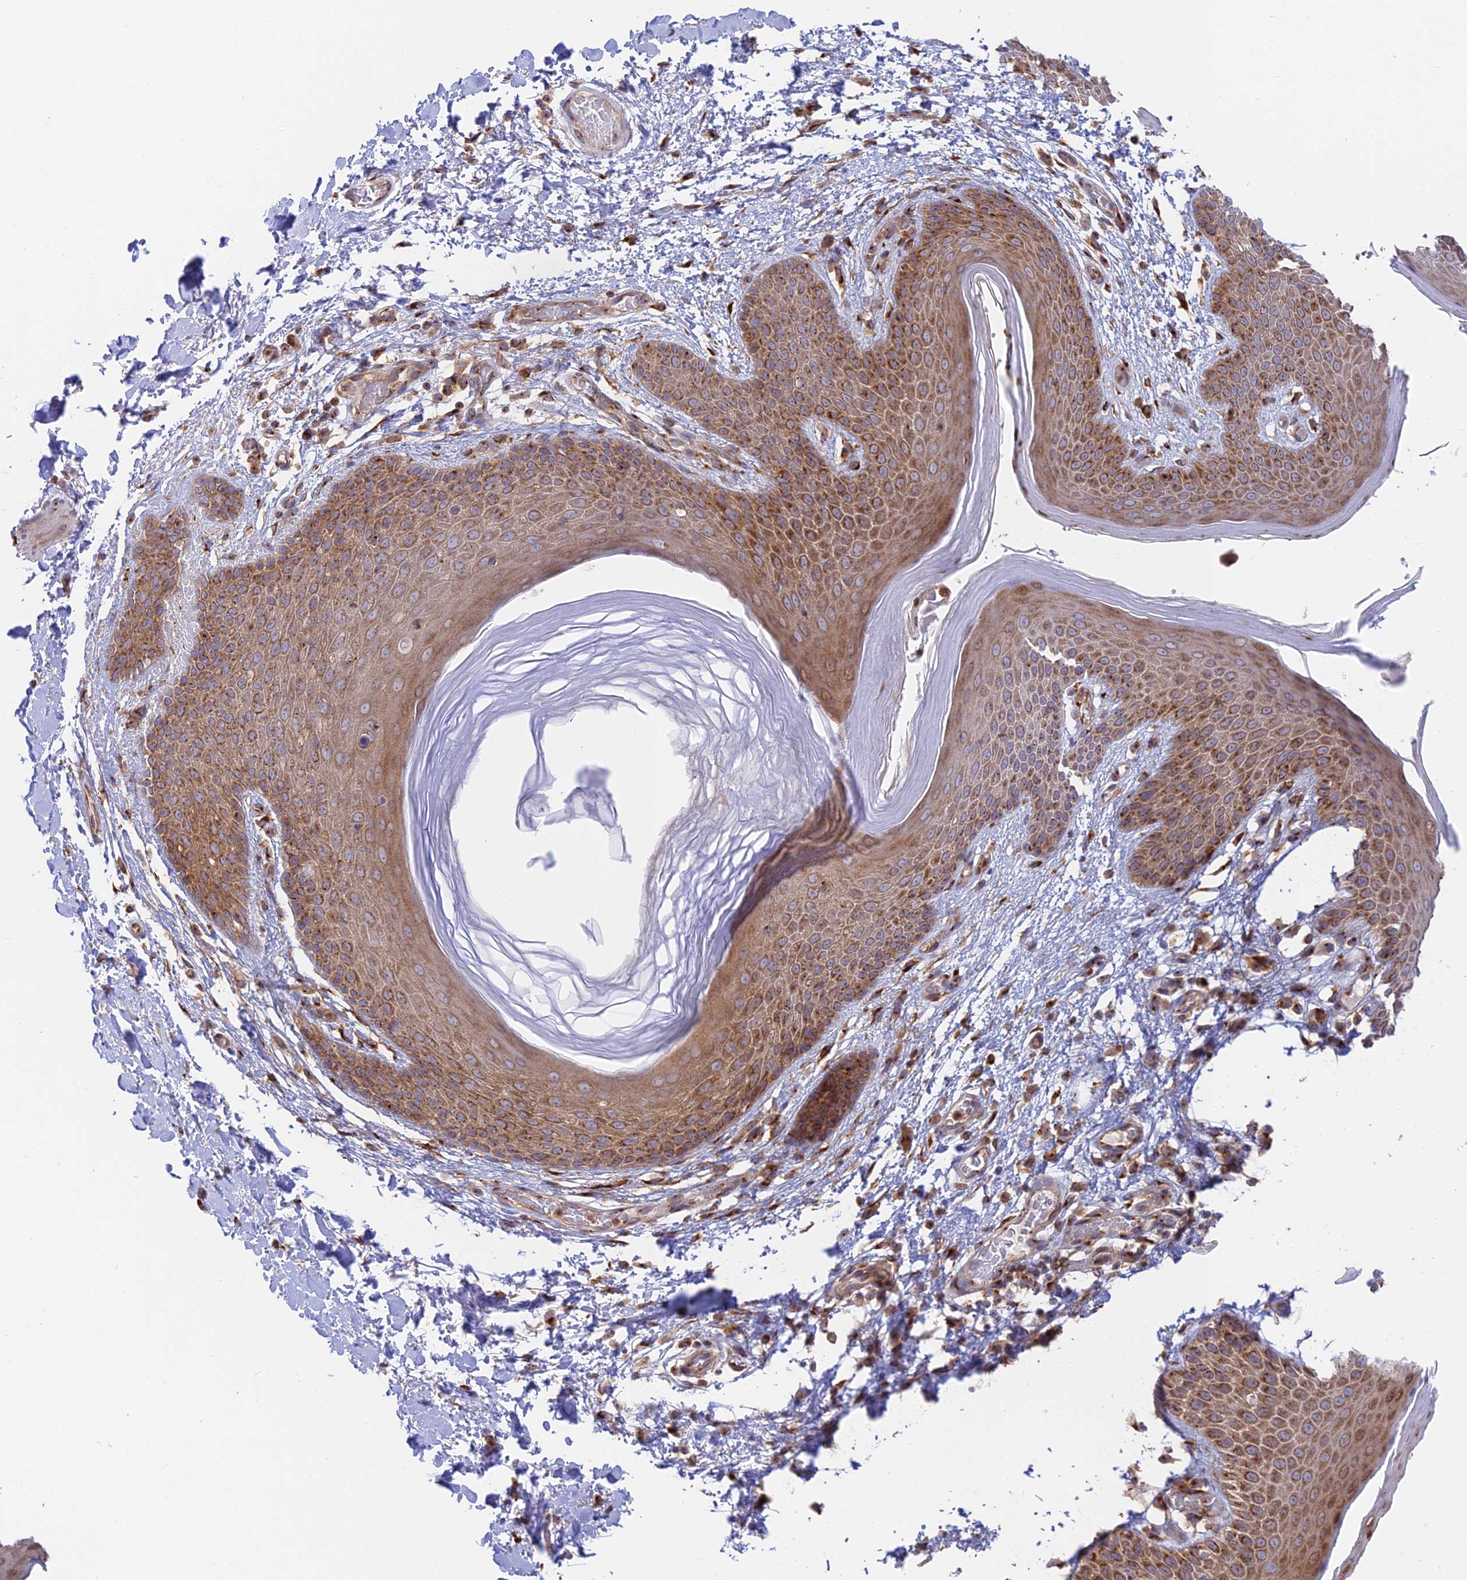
{"staining": {"intensity": "strong", "quantity": ">75%", "location": "cytoplasmic/membranous"}, "tissue": "skin", "cell_type": "Epidermal cells", "image_type": "normal", "snomed": [{"axis": "morphology", "description": "Normal tissue, NOS"}, {"axis": "topography", "description": "Anal"}], "caption": "Immunohistochemical staining of normal human skin shows >75% levels of strong cytoplasmic/membranous protein expression in about >75% of epidermal cells.", "gene": "GOLGA3", "patient": {"sex": "male", "age": 74}}